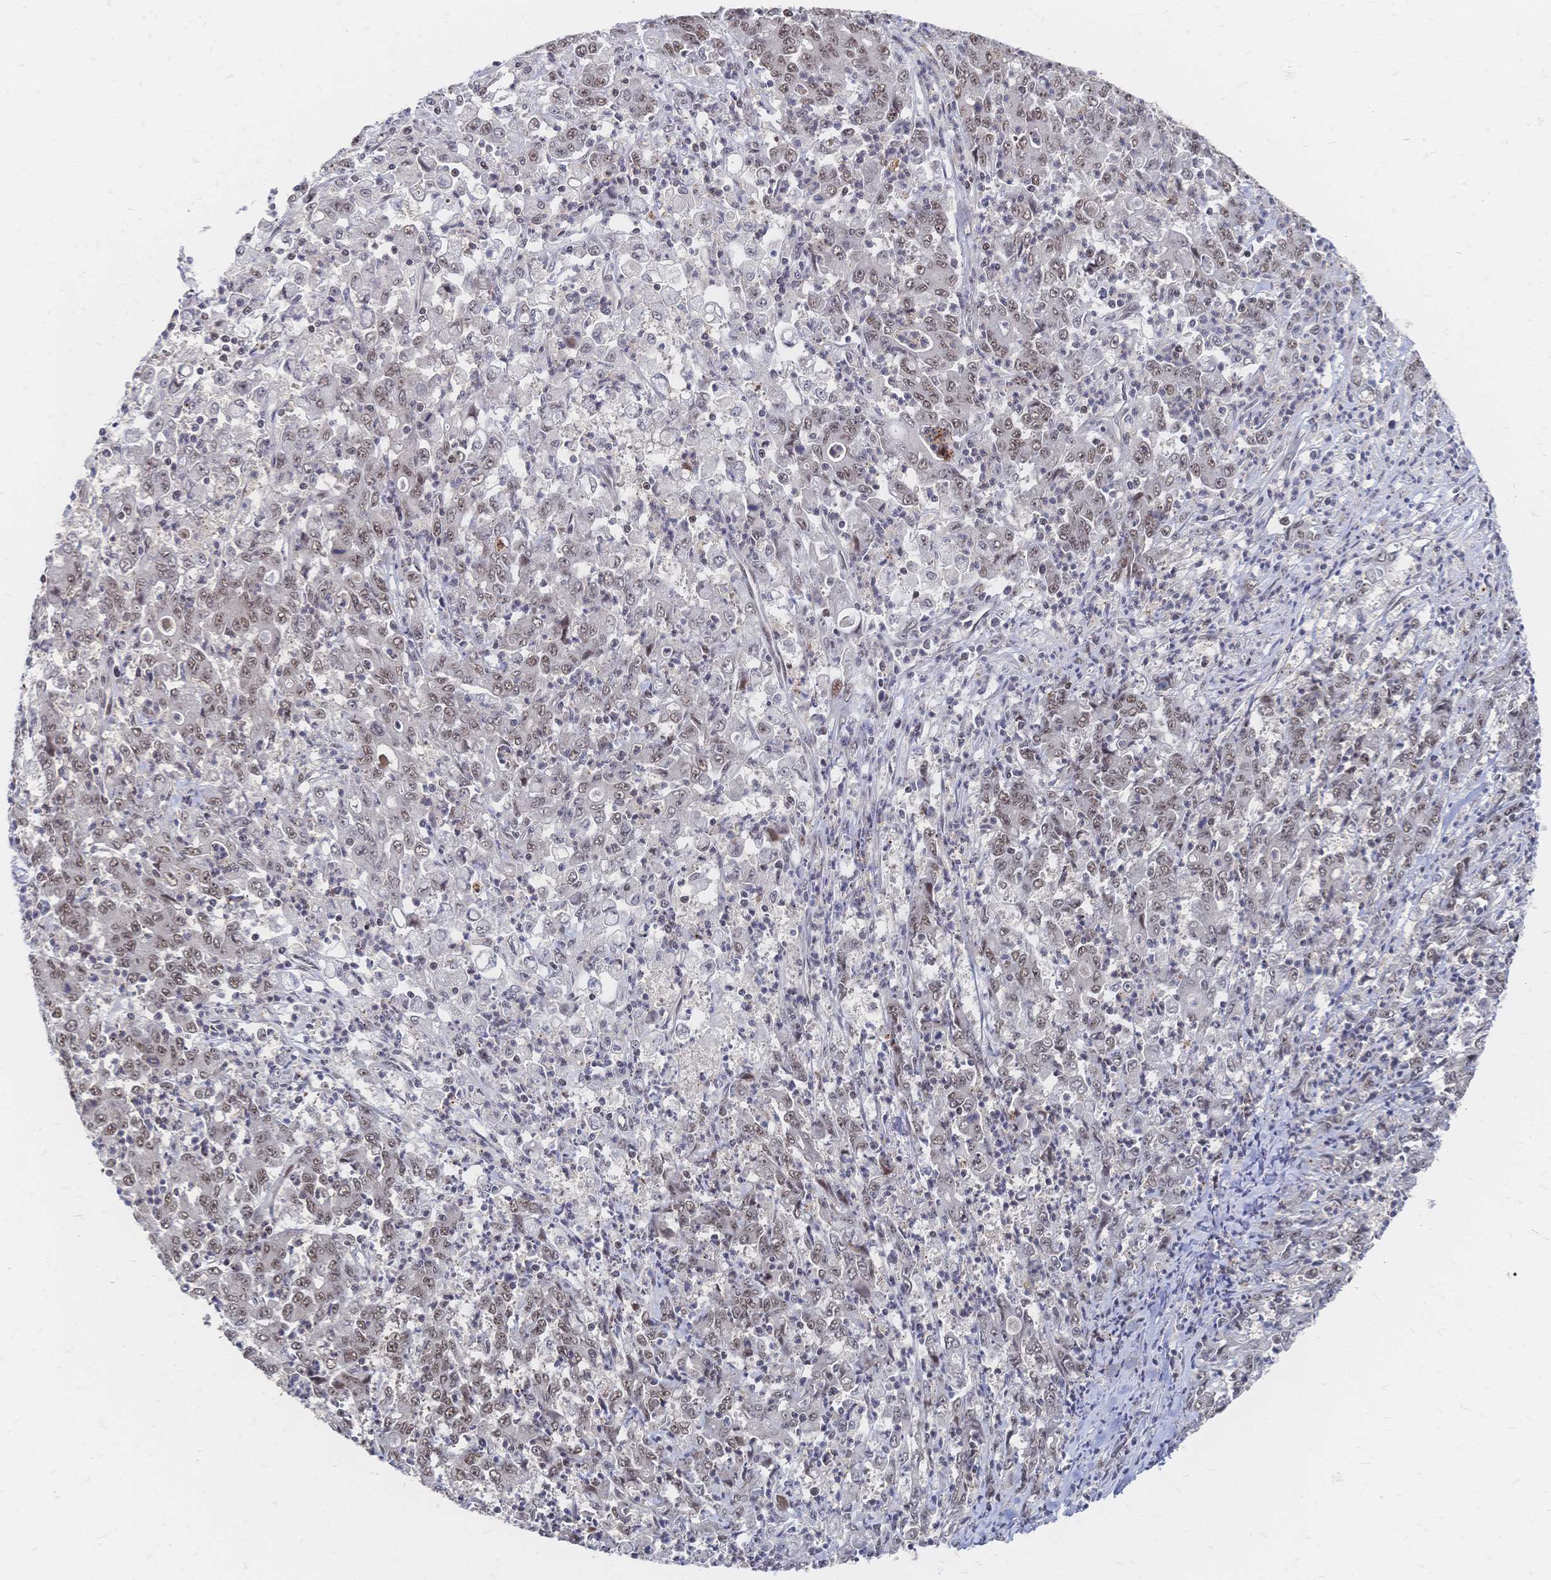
{"staining": {"intensity": "moderate", "quantity": ">75%", "location": "nuclear"}, "tissue": "stomach cancer", "cell_type": "Tumor cells", "image_type": "cancer", "snomed": [{"axis": "morphology", "description": "Adenocarcinoma, NOS"}, {"axis": "topography", "description": "Stomach, lower"}], "caption": "Adenocarcinoma (stomach) stained with a brown dye demonstrates moderate nuclear positive staining in approximately >75% of tumor cells.", "gene": "NELFA", "patient": {"sex": "female", "age": 71}}